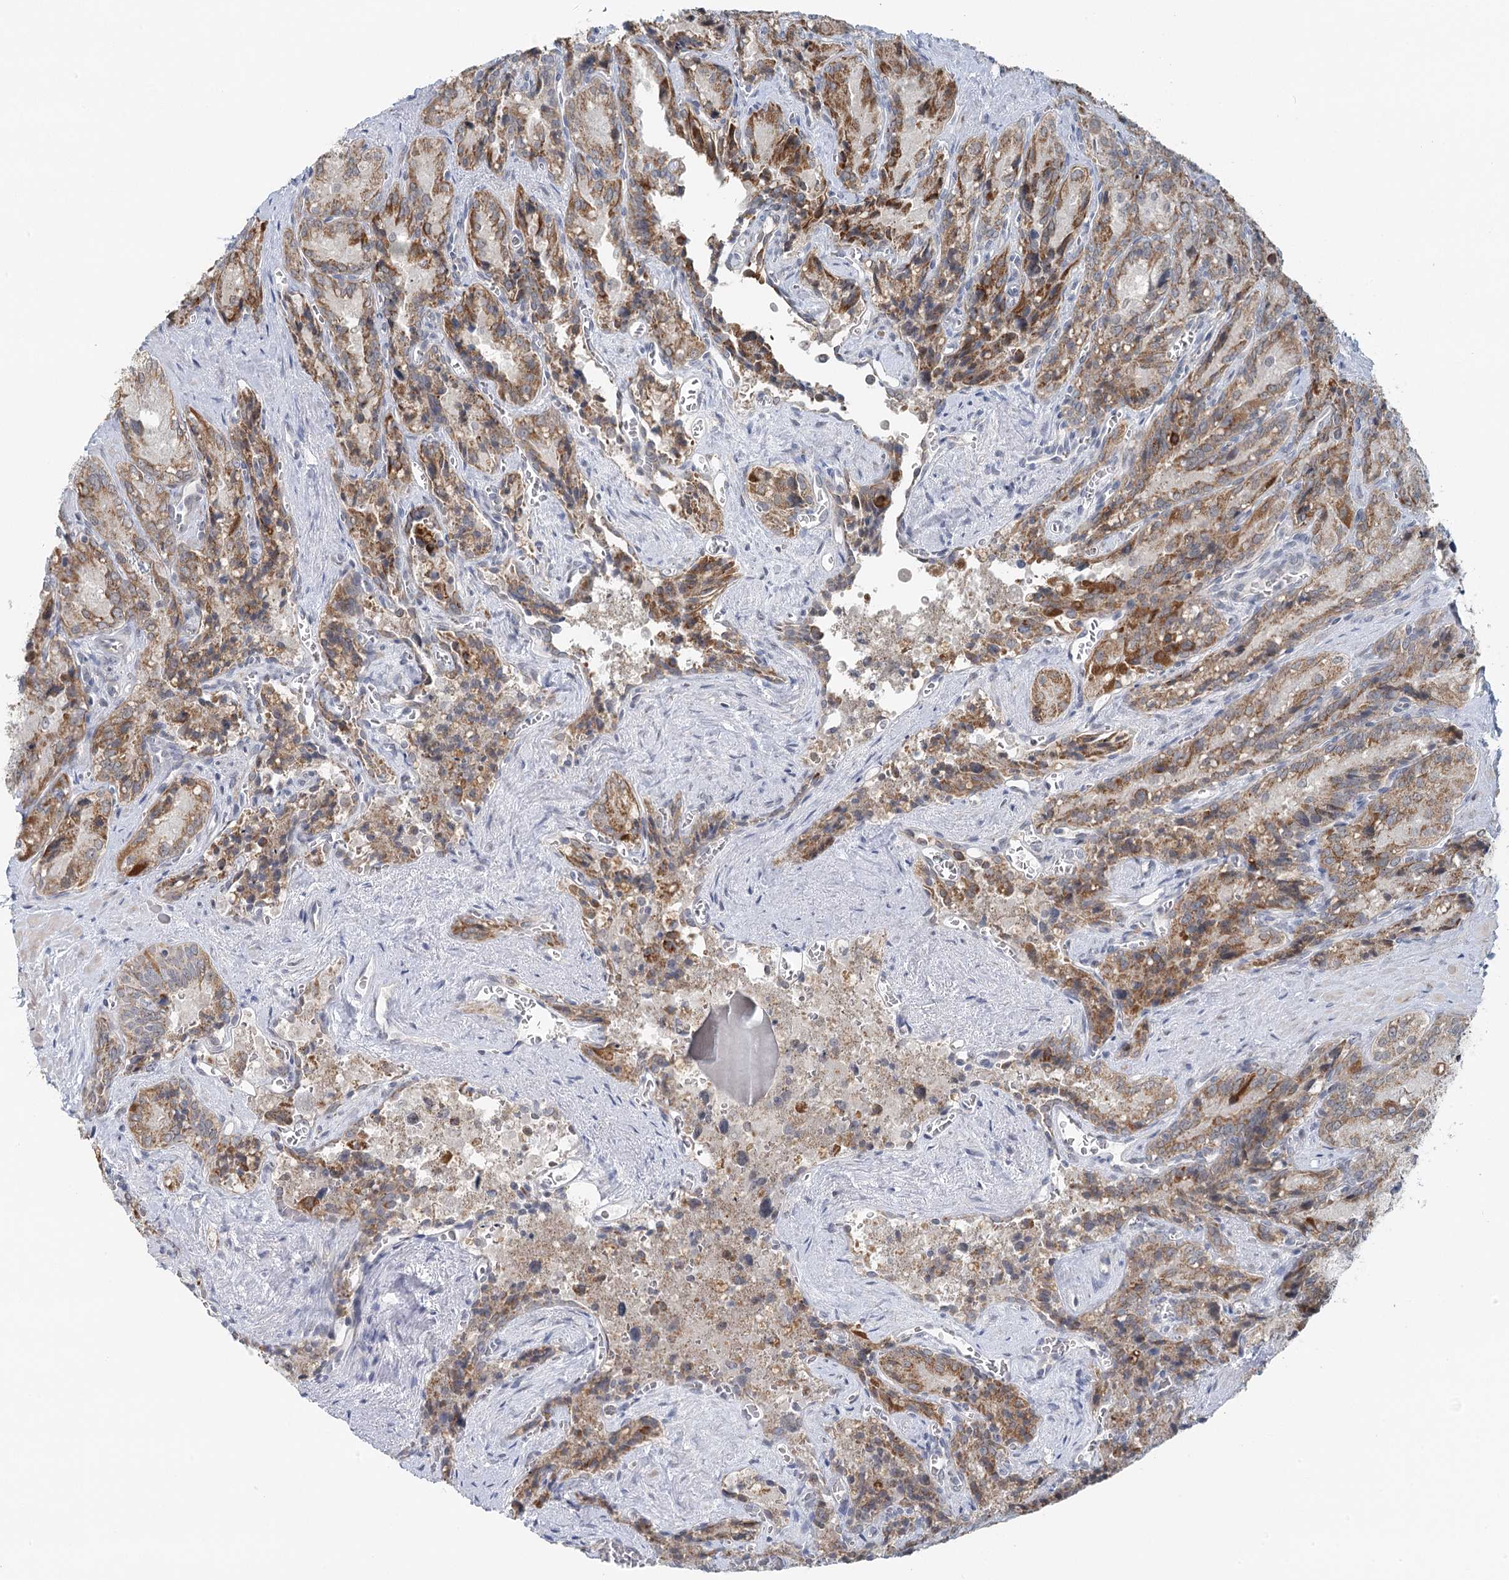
{"staining": {"intensity": "moderate", "quantity": ">75%", "location": "cytoplasmic/membranous"}, "tissue": "seminal vesicle", "cell_type": "Glandular cells", "image_type": "normal", "snomed": [{"axis": "morphology", "description": "Normal tissue, NOS"}, {"axis": "topography", "description": "Seminal veicle"}], "caption": "DAB (3,3'-diaminobenzidine) immunohistochemical staining of benign seminal vesicle shows moderate cytoplasmic/membranous protein staining in about >75% of glandular cells. (DAB (3,3'-diaminobenzidine) = brown stain, brightfield microscopy at high magnification).", "gene": "RNF150", "patient": {"sex": "male", "age": 62}}